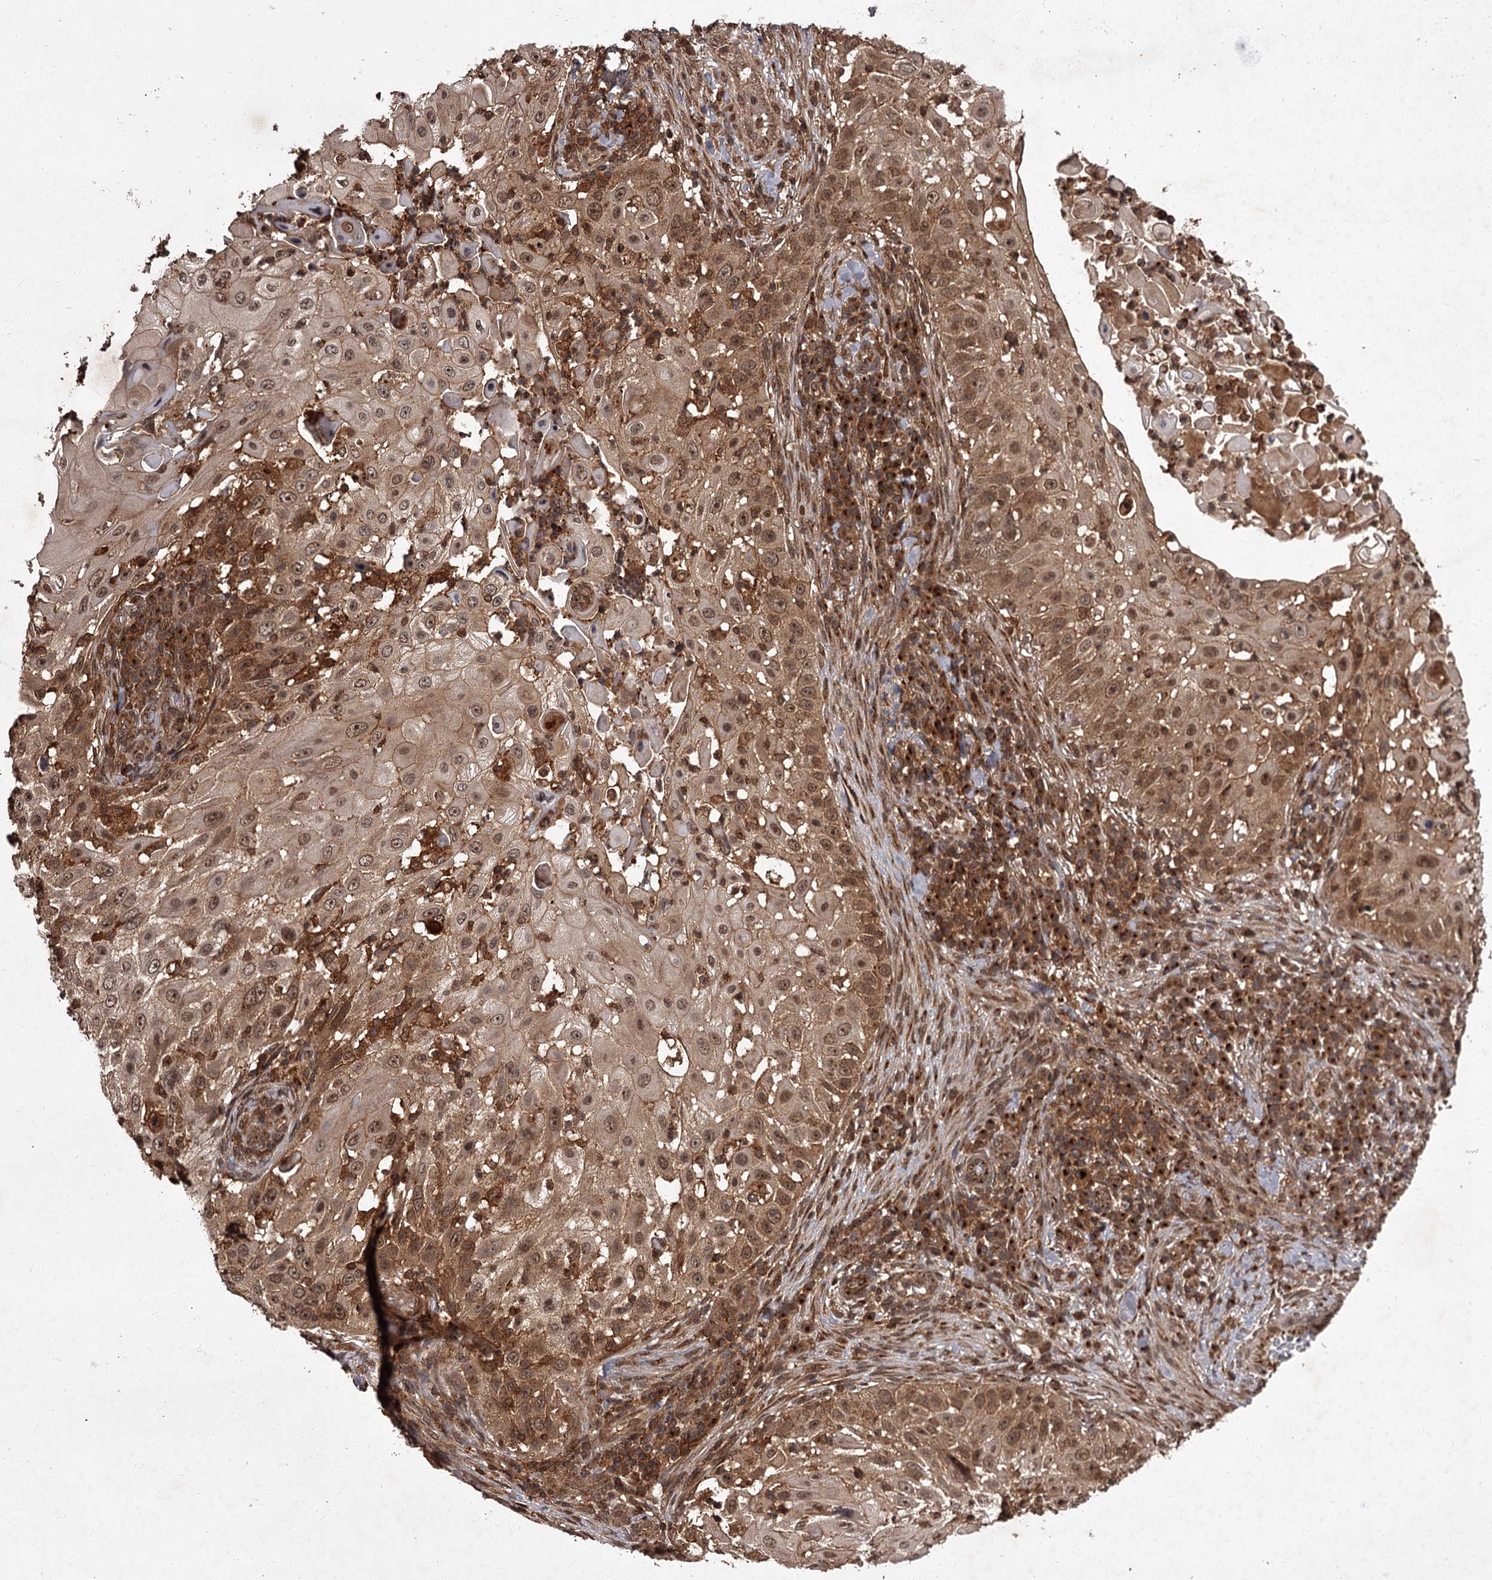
{"staining": {"intensity": "moderate", "quantity": ">75%", "location": "cytoplasmic/membranous,nuclear"}, "tissue": "skin cancer", "cell_type": "Tumor cells", "image_type": "cancer", "snomed": [{"axis": "morphology", "description": "Squamous cell carcinoma, NOS"}, {"axis": "topography", "description": "Skin"}], "caption": "Moderate cytoplasmic/membranous and nuclear expression for a protein is seen in about >75% of tumor cells of skin cancer using IHC.", "gene": "TBC1D23", "patient": {"sex": "female", "age": 44}}